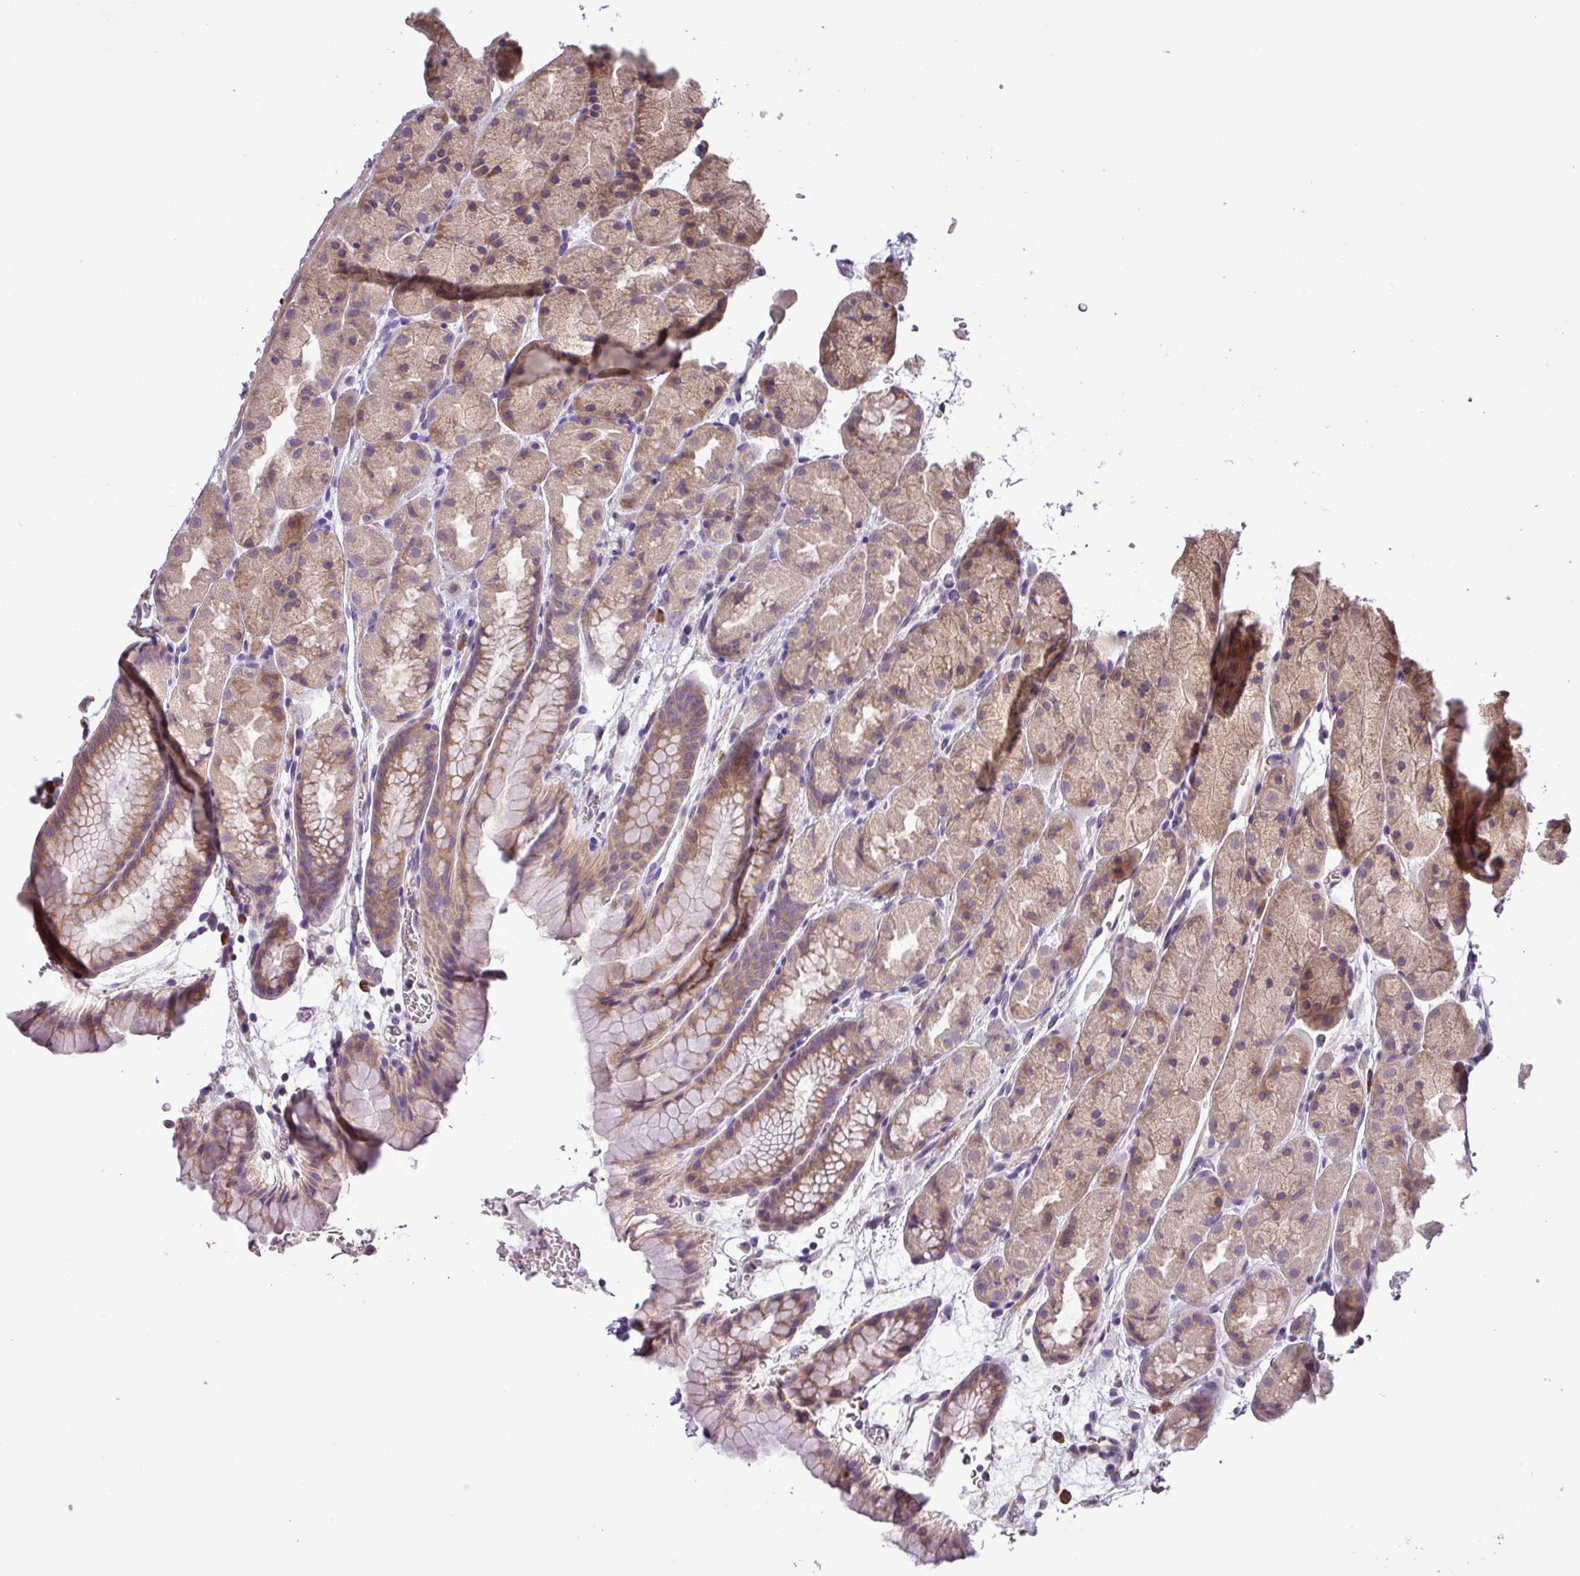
{"staining": {"intensity": "moderate", "quantity": "25%-75%", "location": "cytoplasmic/membranous"}, "tissue": "stomach", "cell_type": "Glandular cells", "image_type": "normal", "snomed": [{"axis": "morphology", "description": "Normal tissue, NOS"}, {"axis": "topography", "description": "Stomach, upper"}, {"axis": "topography", "description": "Stomach"}], "caption": "High-magnification brightfield microscopy of benign stomach stained with DAB (brown) and counterstained with hematoxylin (blue). glandular cells exhibit moderate cytoplasmic/membranous staining is appreciated in about25%-75% of cells.", "gene": "MOCS3", "patient": {"sex": "male", "age": 47}}